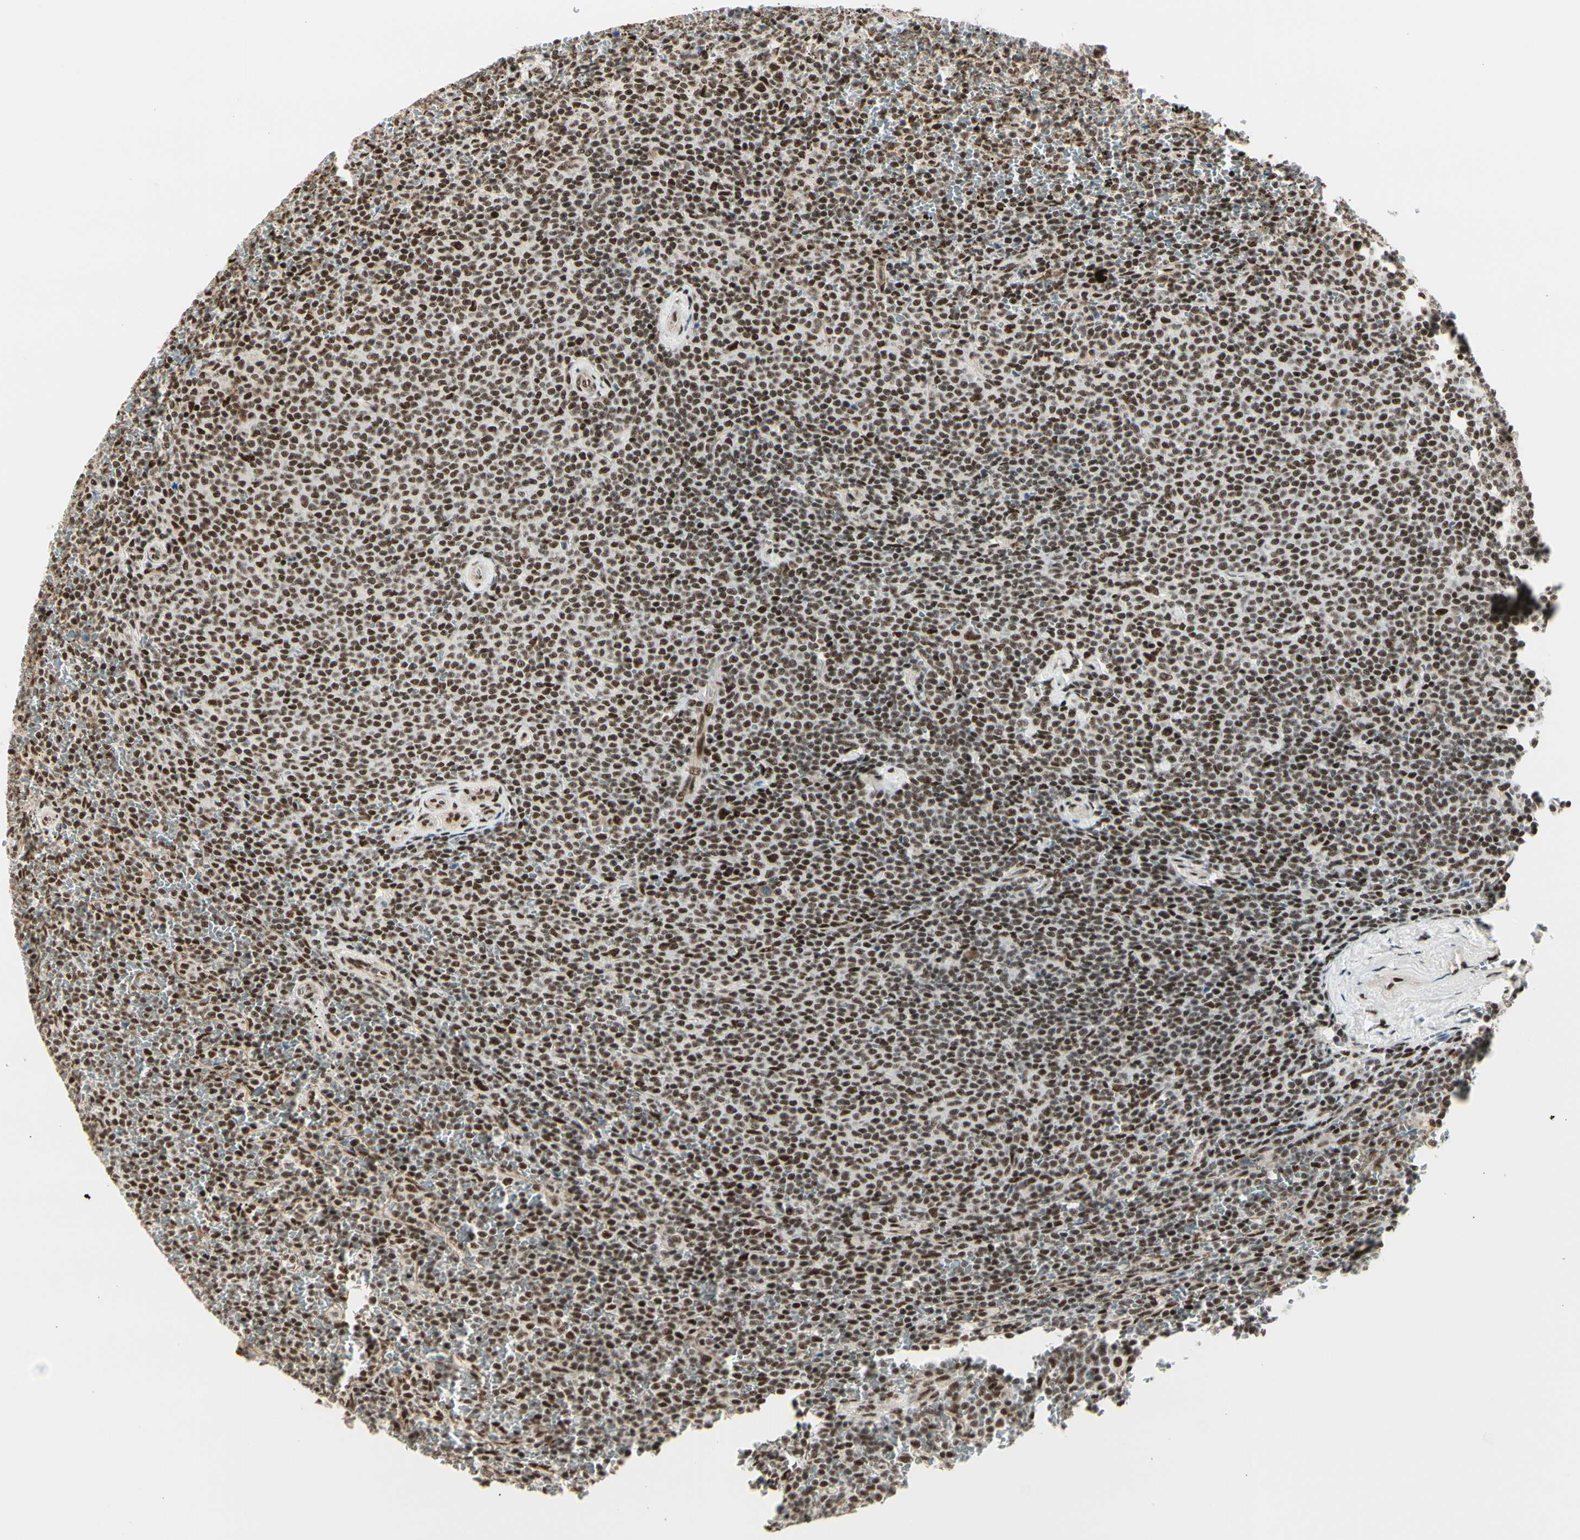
{"staining": {"intensity": "strong", "quantity": ">75%", "location": "nuclear"}, "tissue": "lymphoma", "cell_type": "Tumor cells", "image_type": "cancer", "snomed": [{"axis": "morphology", "description": "Malignant lymphoma, non-Hodgkin's type, Low grade"}, {"axis": "topography", "description": "Spleen"}], "caption": "DAB (3,3'-diaminobenzidine) immunohistochemical staining of lymphoma shows strong nuclear protein staining in approximately >75% of tumor cells.", "gene": "HEXIM1", "patient": {"sex": "female", "age": 77}}